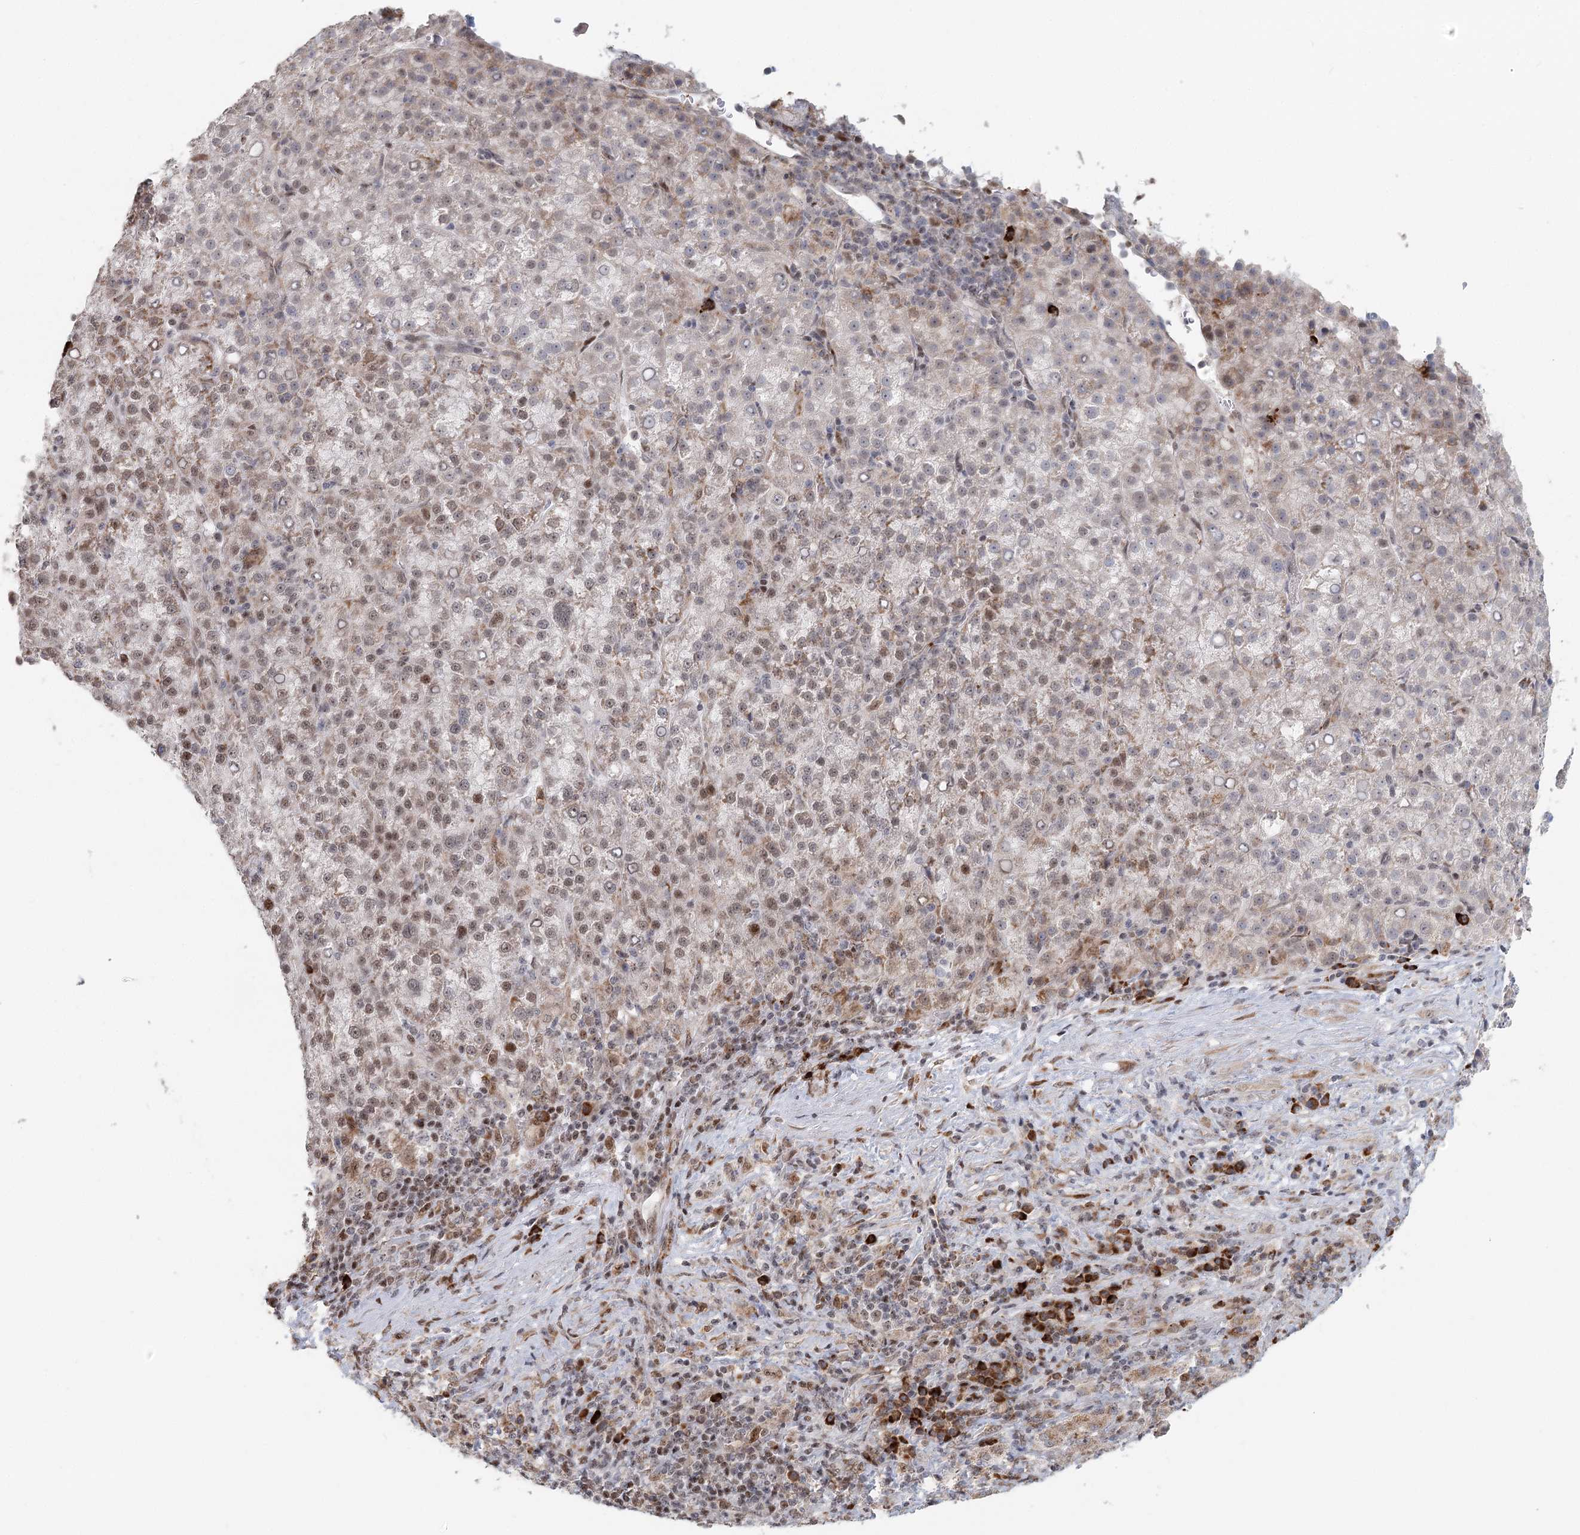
{"staining": {"intensity": "moderate", "quantity": ">75%", "location": "nuclear"}, "tissue": "liver cancer", "cell_type": "Tumor cells", "image_type": "cancer", "snomed": [{"axis": "morphology", "description": "Carcinoma, Hepatocellular, NOS"}, {"axis": "topography", "description": "Liver"}], "caption": "High-power microscopy captured an immunohistochemistry (IHC) photomicrograph of hepatocellular carcinoma (liver), revealing moderate nuclear expression in about >75% of tumor cells.", "gene": "BNIP5", "patient": {"sex": "female", "age": 58}}